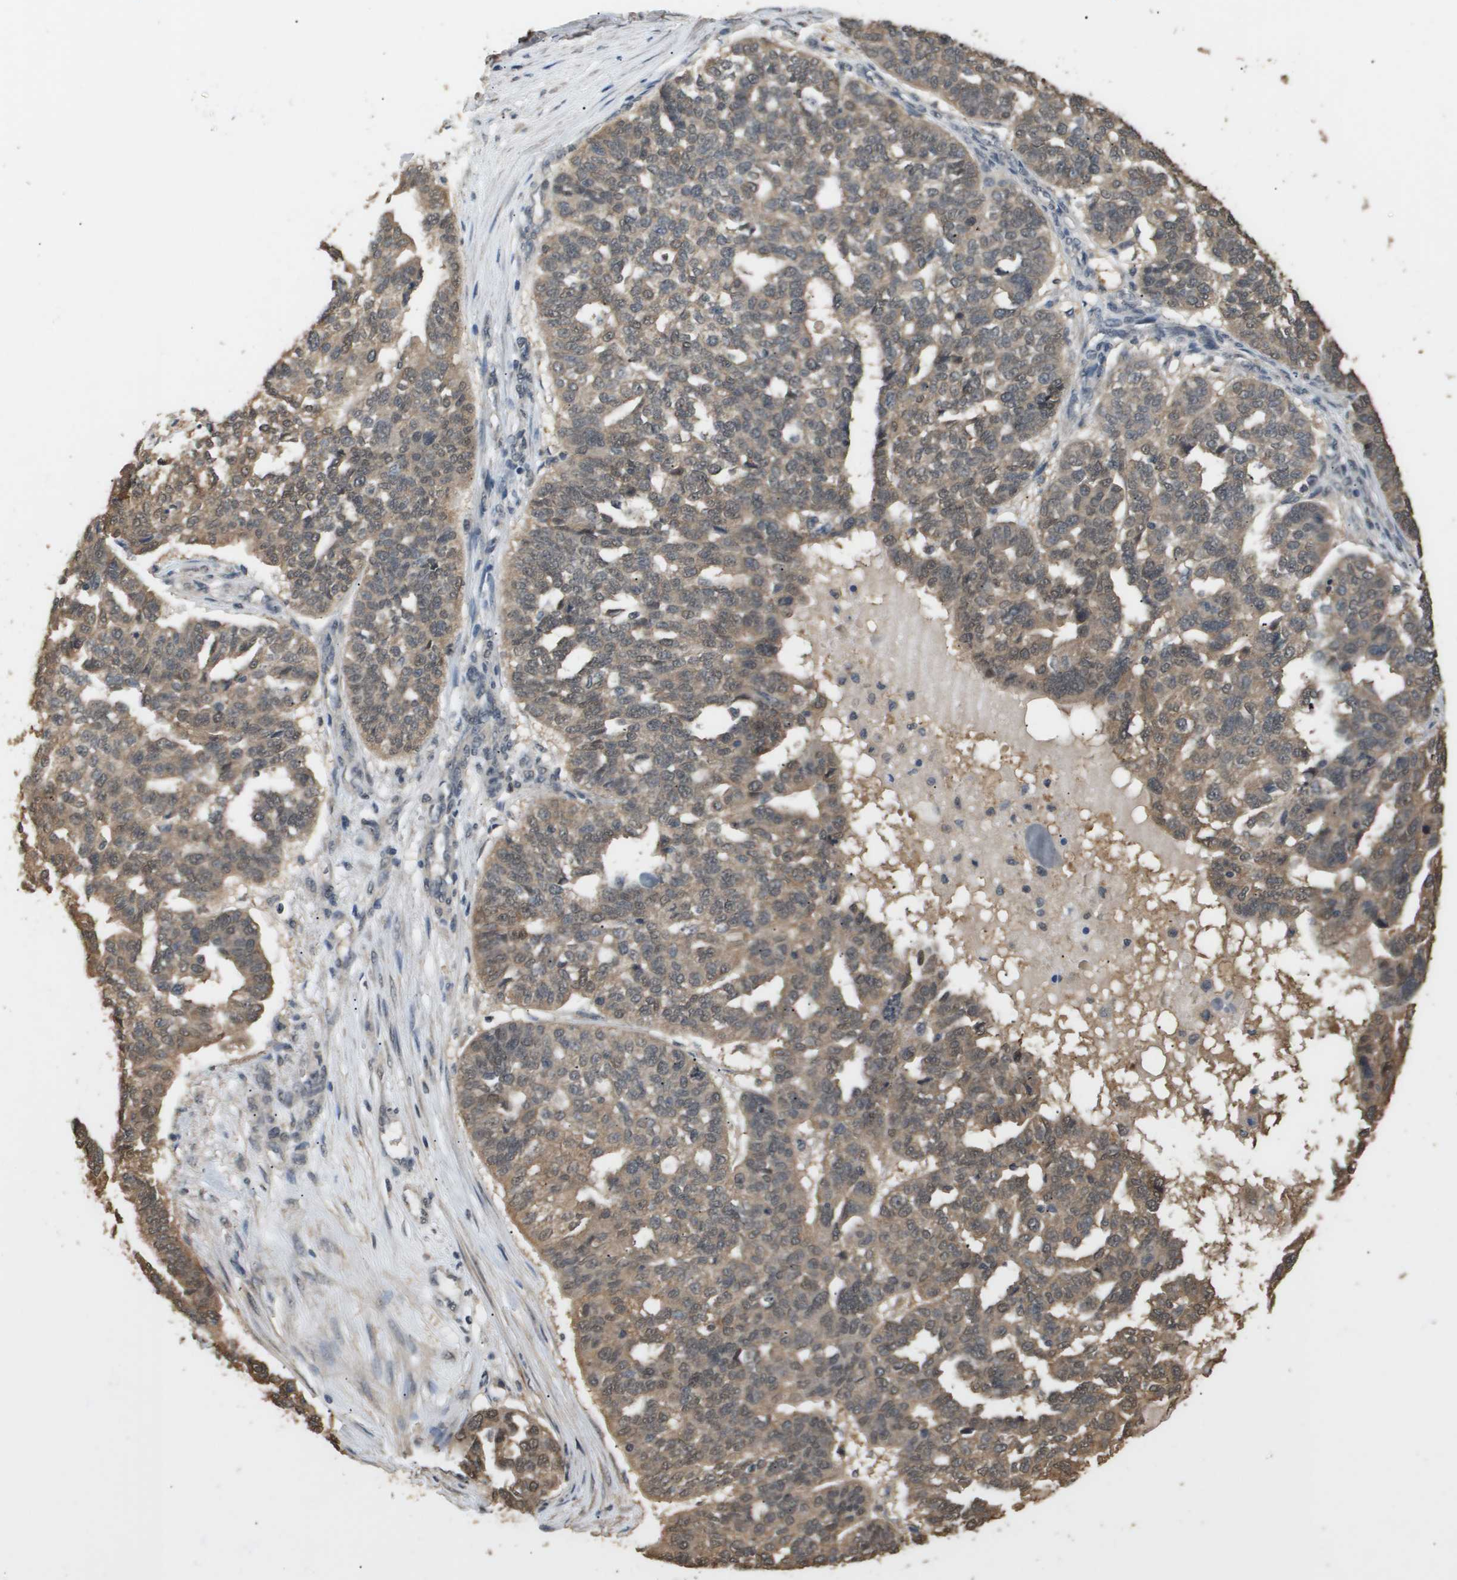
{"staining": {"intensity": "moderate", "quantity": ">75%", "location": "cytoplasmic/membranous,nuclear"}, "tissue": "ovarian cancer", "cell_type": "Tumor cells", "image_type": "cancer", "snomed": [{"axis": "morphology", "description": "Cystadenocarcinoma, serous, NOS"}, {"axis": "topography", "description": "Ovary"}], "caption": "Immunohistochemistry histopathology image of serous cystadenocarcinoma (ovarian) stained for a protein (brown), which demonstrates medium levels of moderate cytoplasmic/membranous and nuclear staining in approximately >75% of tumor cells.", "gene": "ING1", "patient": {"sex": "female", "age": 59}}